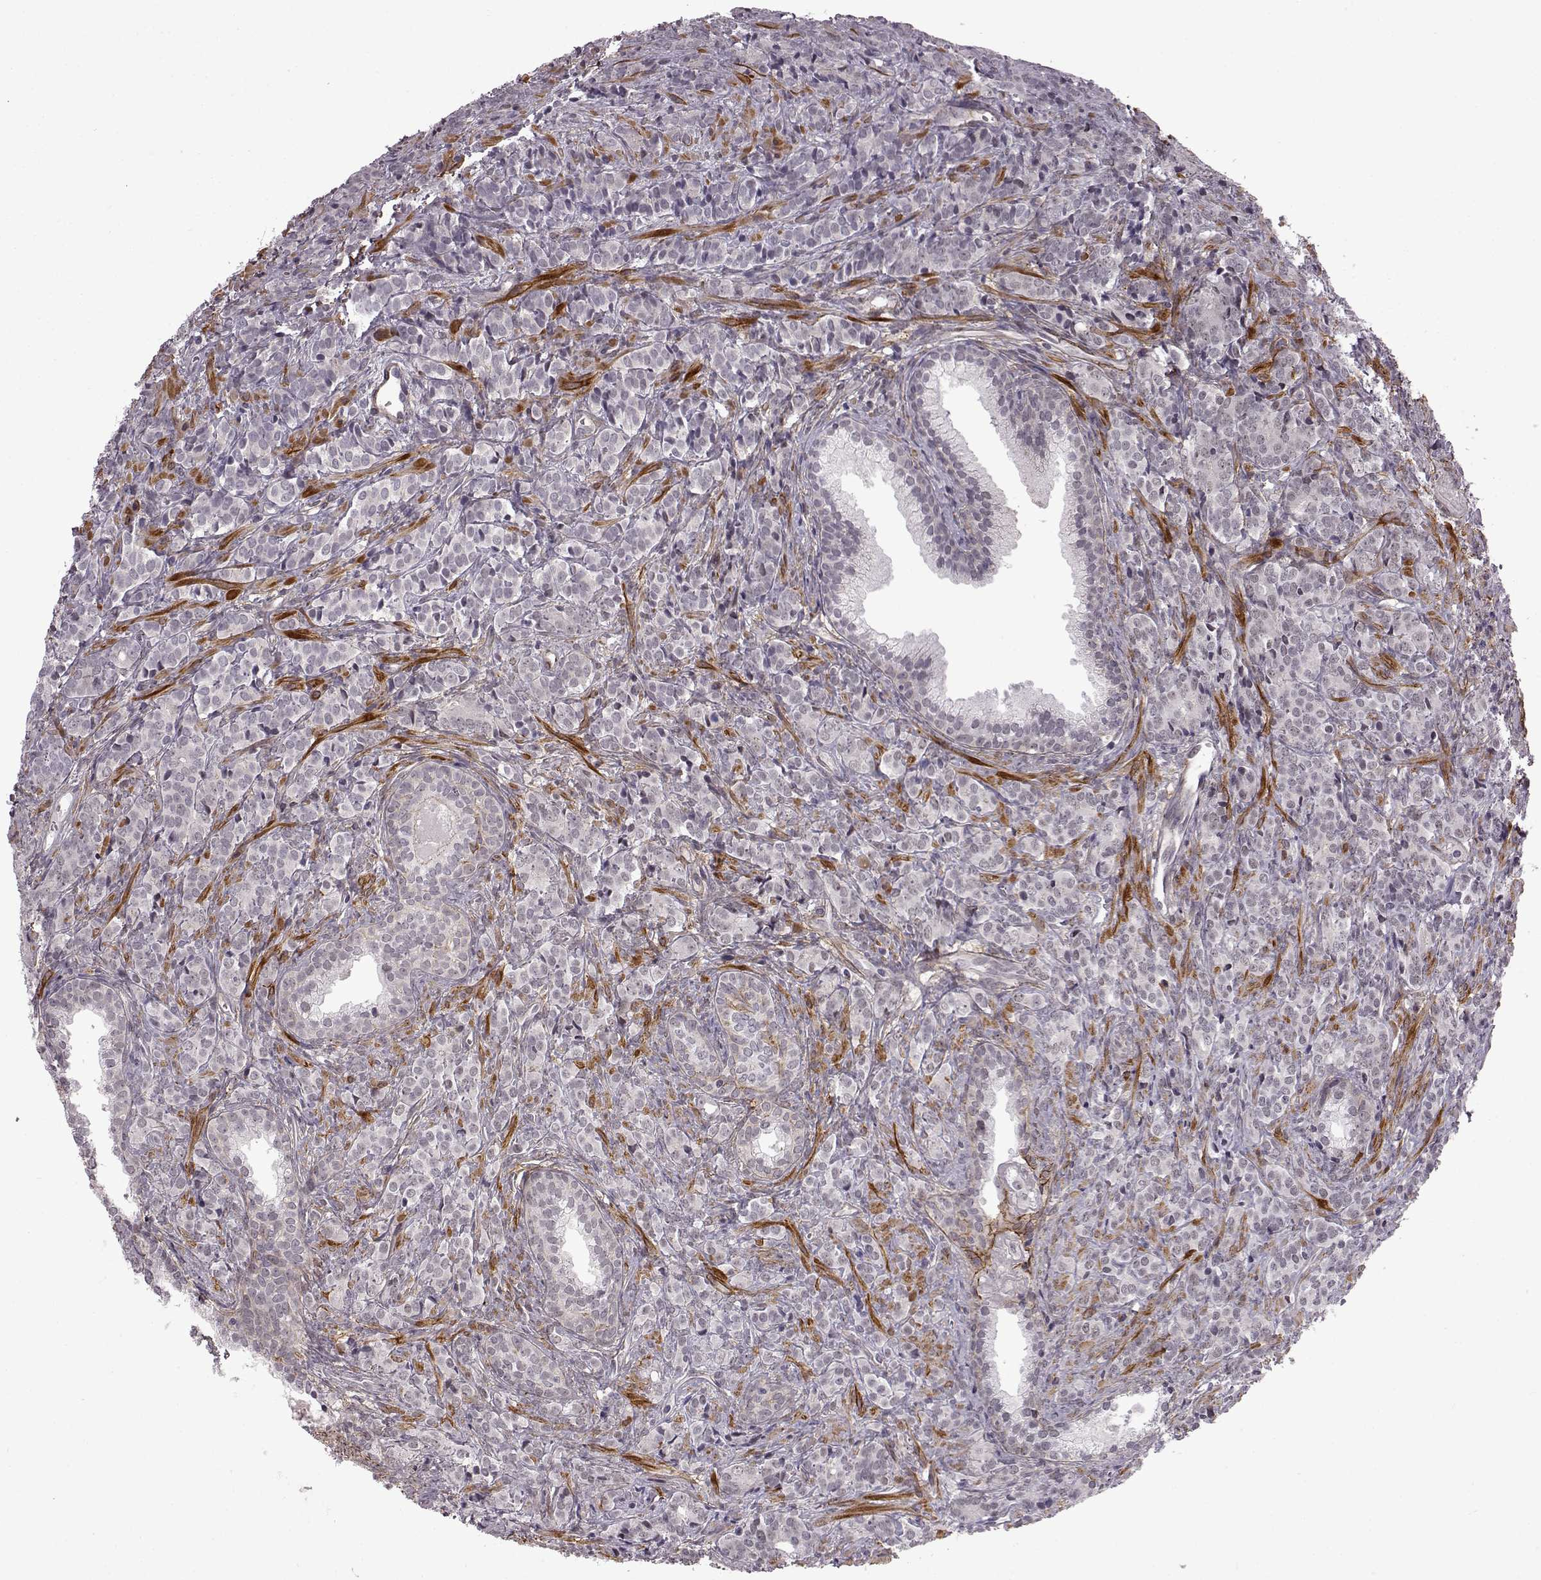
{"staining": {"intensity": "negative", "quantity": "none", "location": "none"}, "tissue": "prostate cancer", "cell_type": "Tumor cells", "image_type": "cancer", "snomed": [{"axis": "morphology", "description": "Adenocarcinoma, High grade"}, {"axis": "topography", "description": "Prostate"}], "caption": "Tumor cells show no significant staining in prostate cancer (high-grade adenocarcinoma).", "gene": "SYNPO2", "patient": {"sex": "male", "age": 84}}